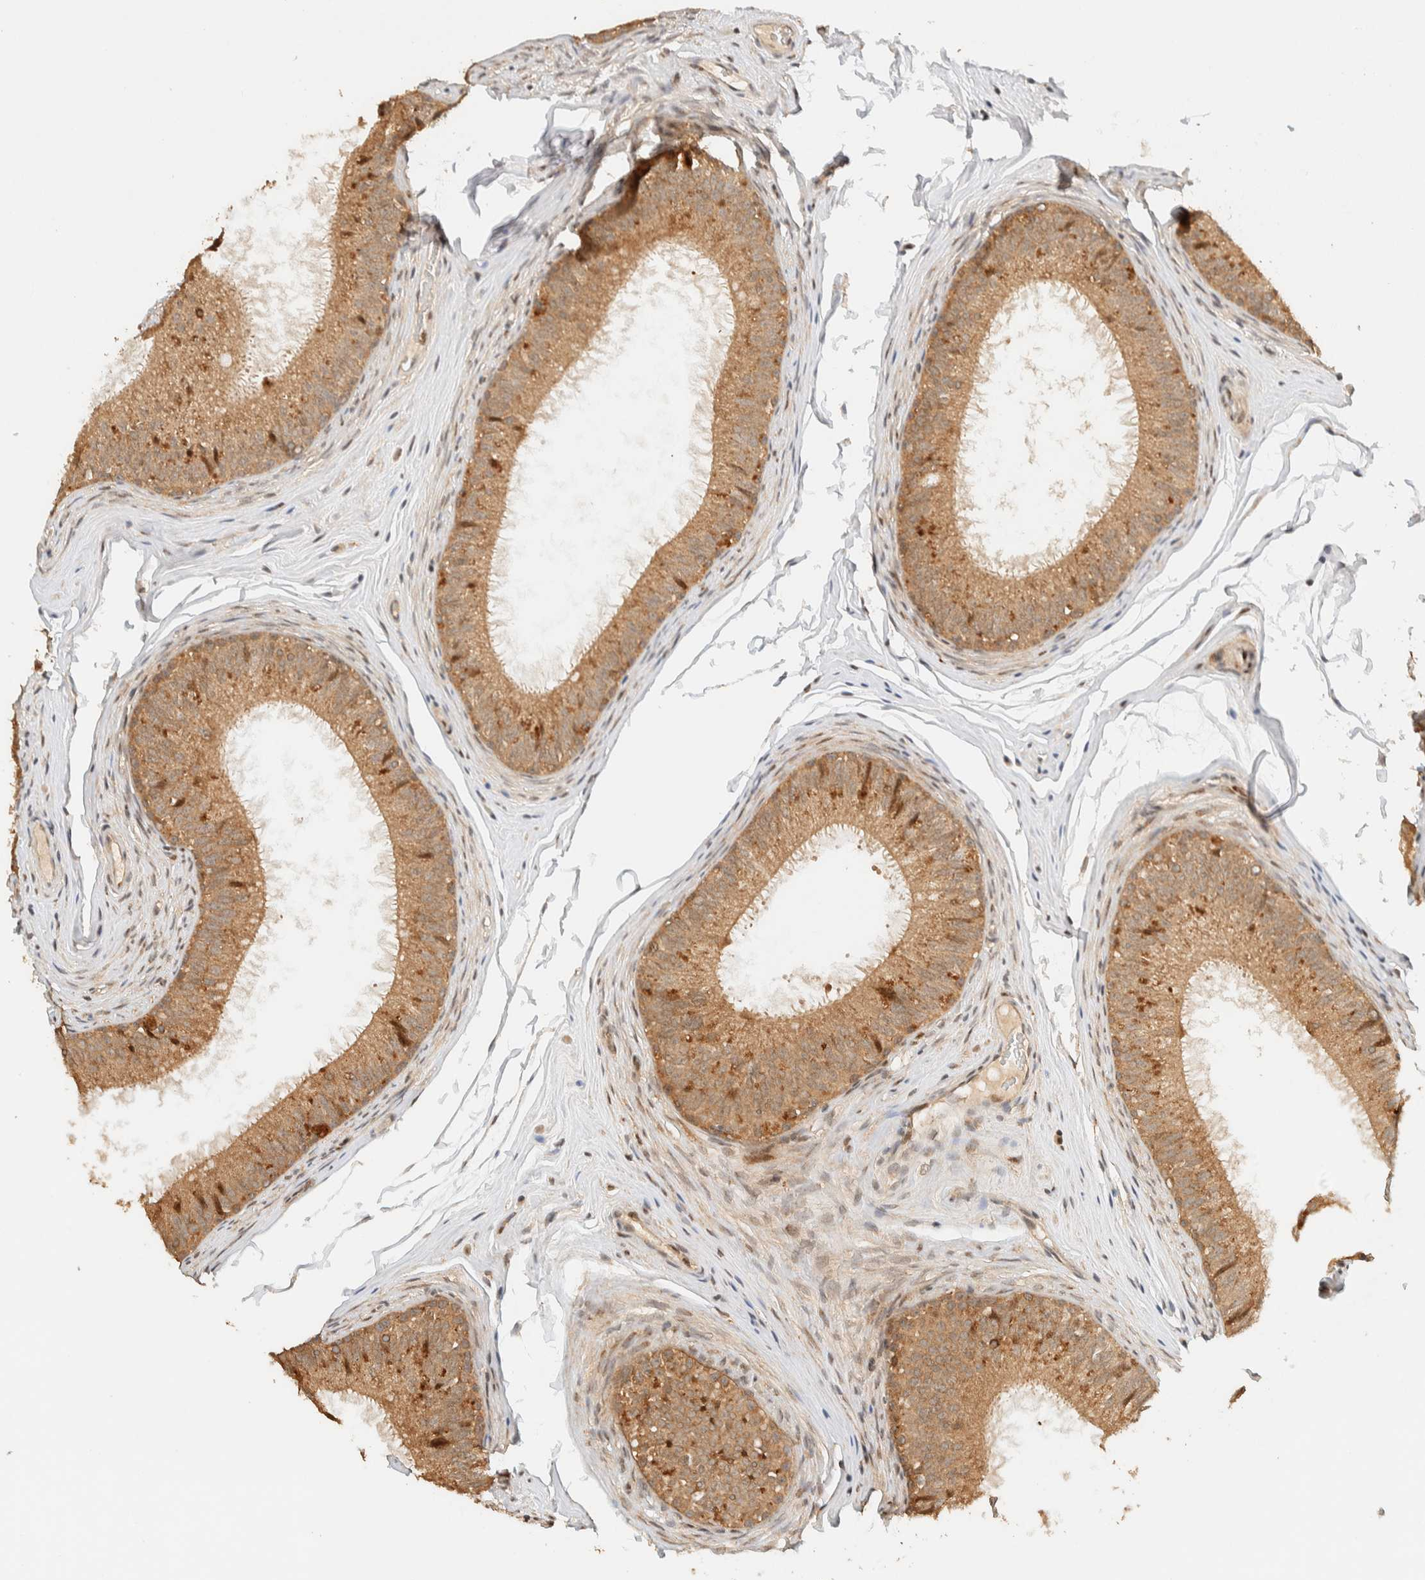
{"staining": {"intensity": "moderate", "quantity": ">75%", "location": "cytoplasmic/membranous"}, "tissue": "epididymis", "cell_type": "Glandular cells", "image_type": "normal", "snomed": [{"axis": "morphology", "description": "Normal tissue, NOS"}, {"axis": "topography", "description": "Epididymis"}], "caption": "DAB immunohistochemical staining of normal epididymis demonstrates moderate cytoplasmic/membranous protein expression in about >75% of glandular cells.", "gene": "ZBTB34", "patient": {"sex": "male", "age": 32}}